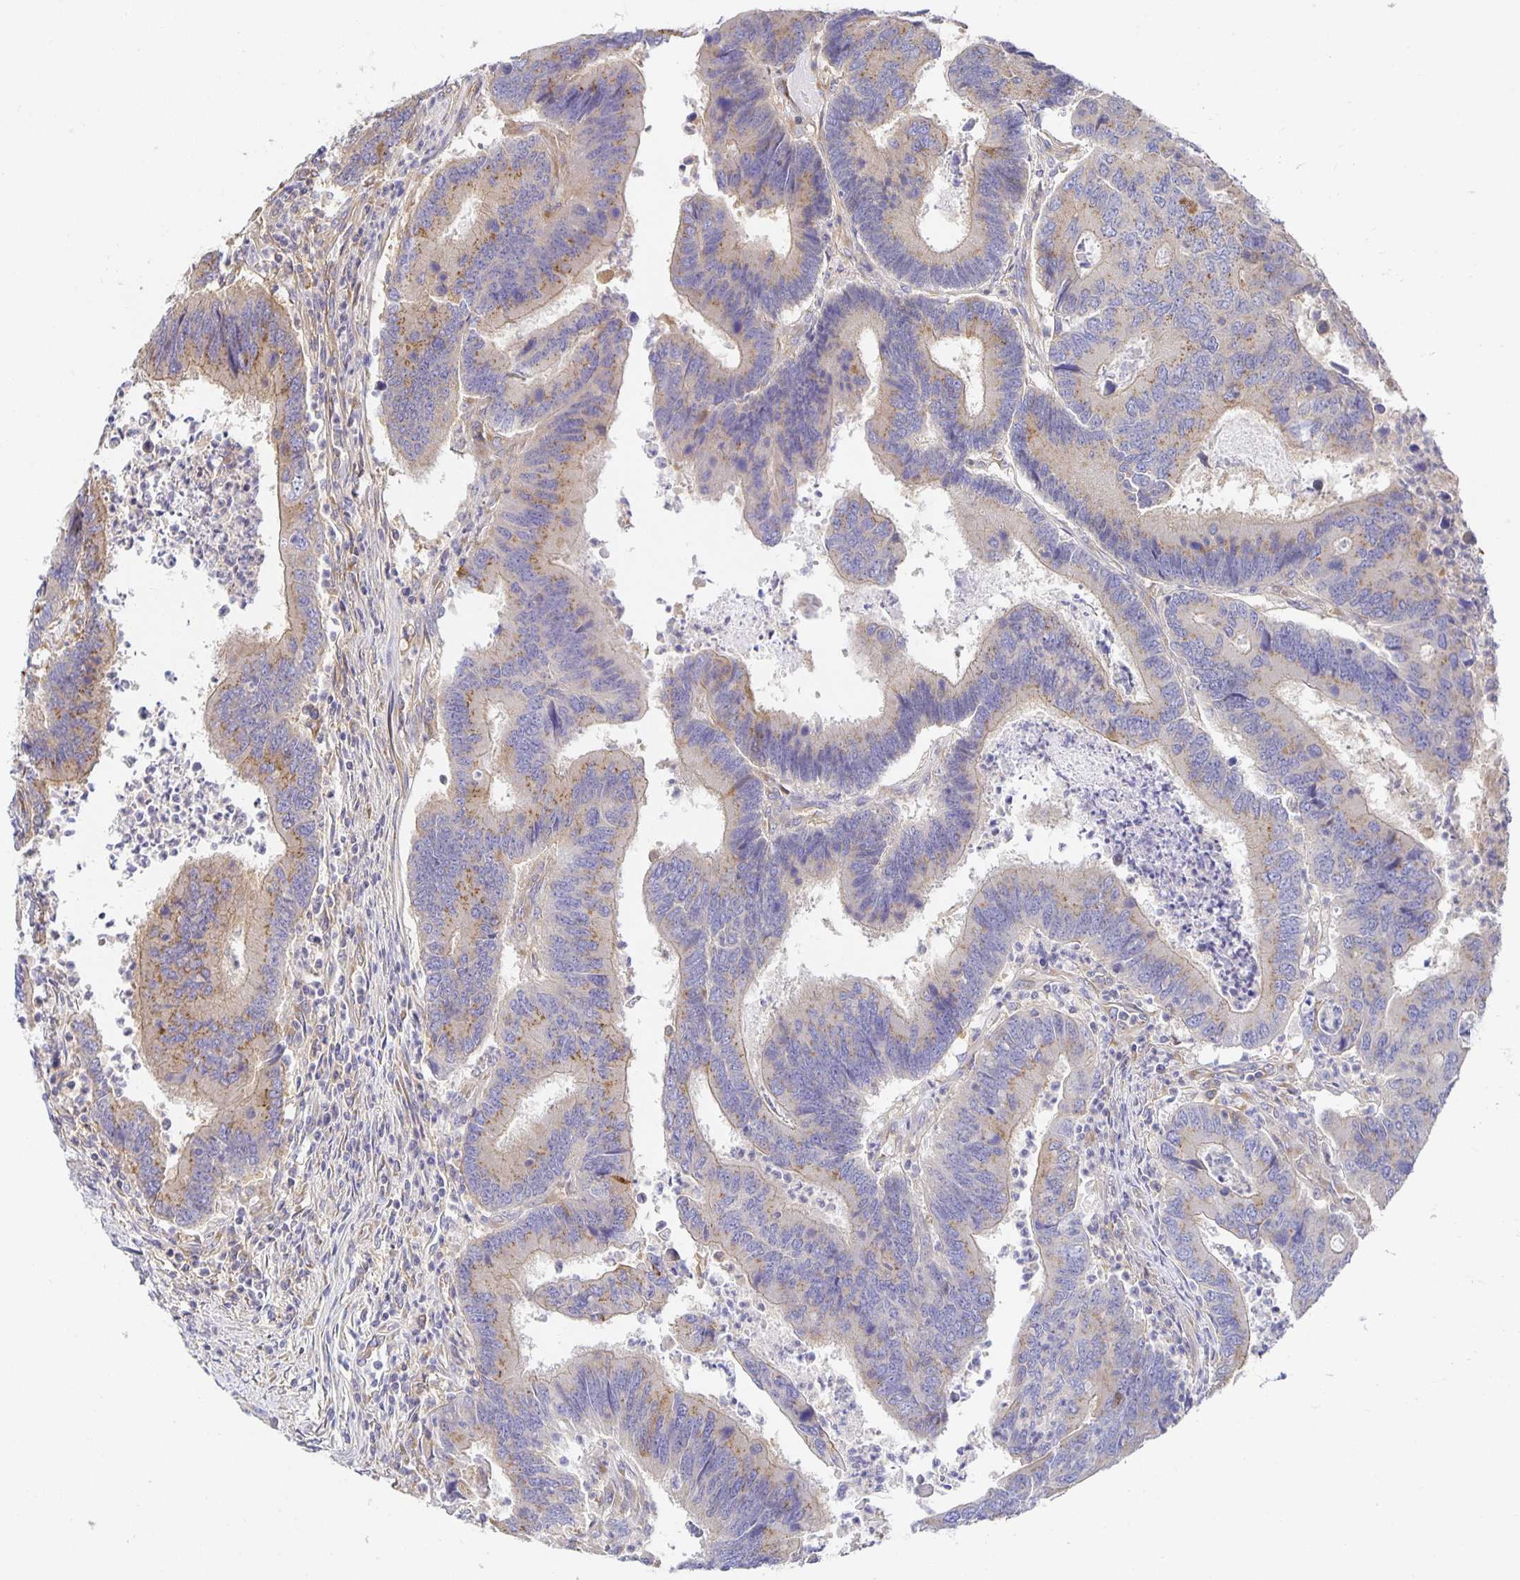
{"staining": {"intensity": "moderate", "quantity": "25%-75%", "location": "cytoplasmic/membranous"}, "tissue": "colorectal cancer", "cell_type": "Tumor cells", "image_type": "cancer", "snomed": [{"axis": "morphology", "description": "Adenocarcinoma, NOS"}, {"axis": "topography", "description": "Colon"}], "caption": "Human adenocarcinoma (colorectal) stained for a protein (brown) reveals moderate cytoplasmic/membranous positive positivity in approximately 25%-75% of tumor cells.", "gene": "USO1", "patient": {"sex": "female", "age": 67}}